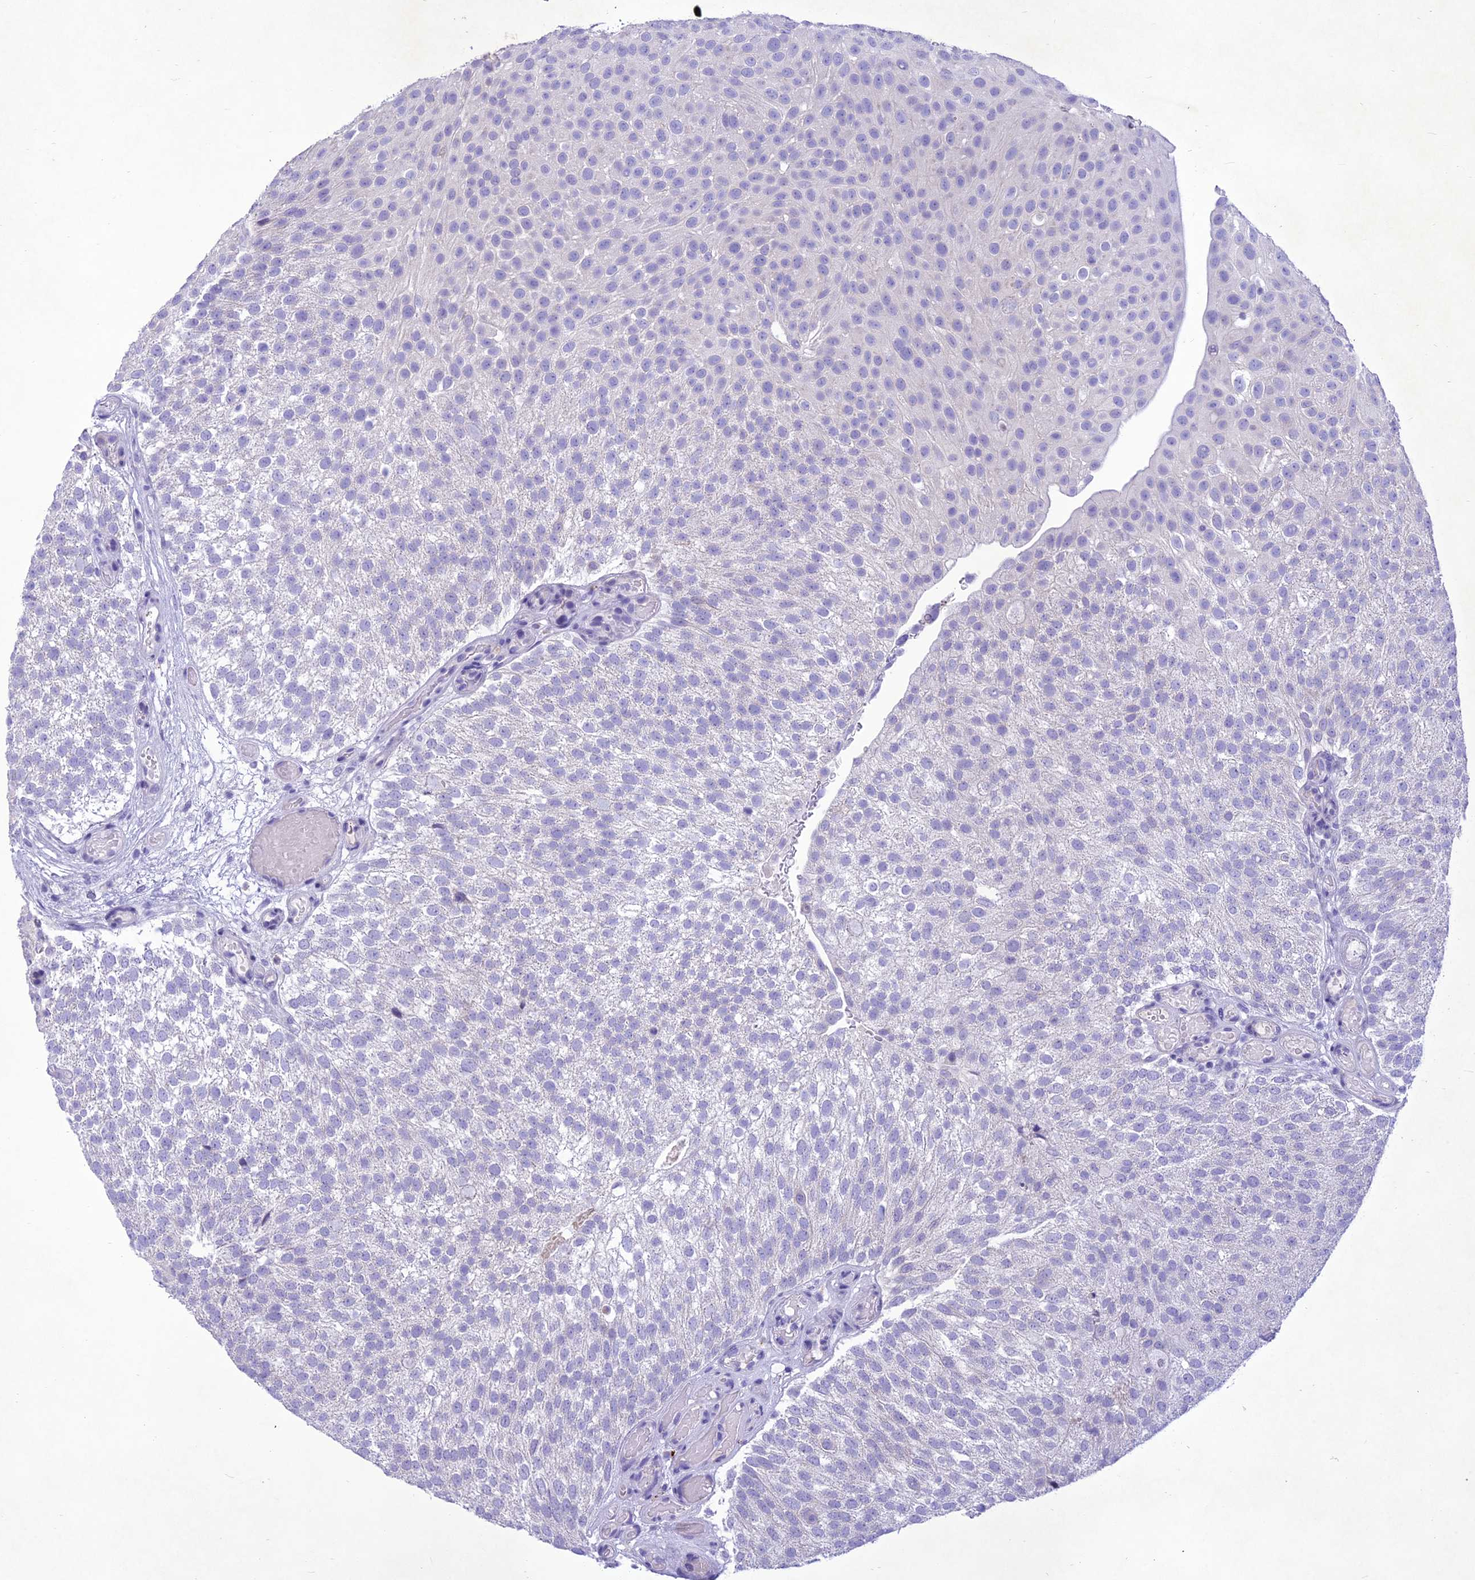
{"staining": {"intensity": "negative", "quantity": "none", "location": "none"}, "tissue": "urothelial cancer", "cell_type": "Tumor cells", "image_type": "cancer", "snomed": [{"axis": "morphology", "description": "Urothelial carcinoma, Low grade"}, {"axis": "topography", "description": "Urinary bladder"}], "caption": "This is a micrograph of immunohistochemistry (IHC) staining of urothelial cancer, which shows no staining in tumor cells.", "gene": "IFT172", "patient": {"sex": "male", "age": 78}}